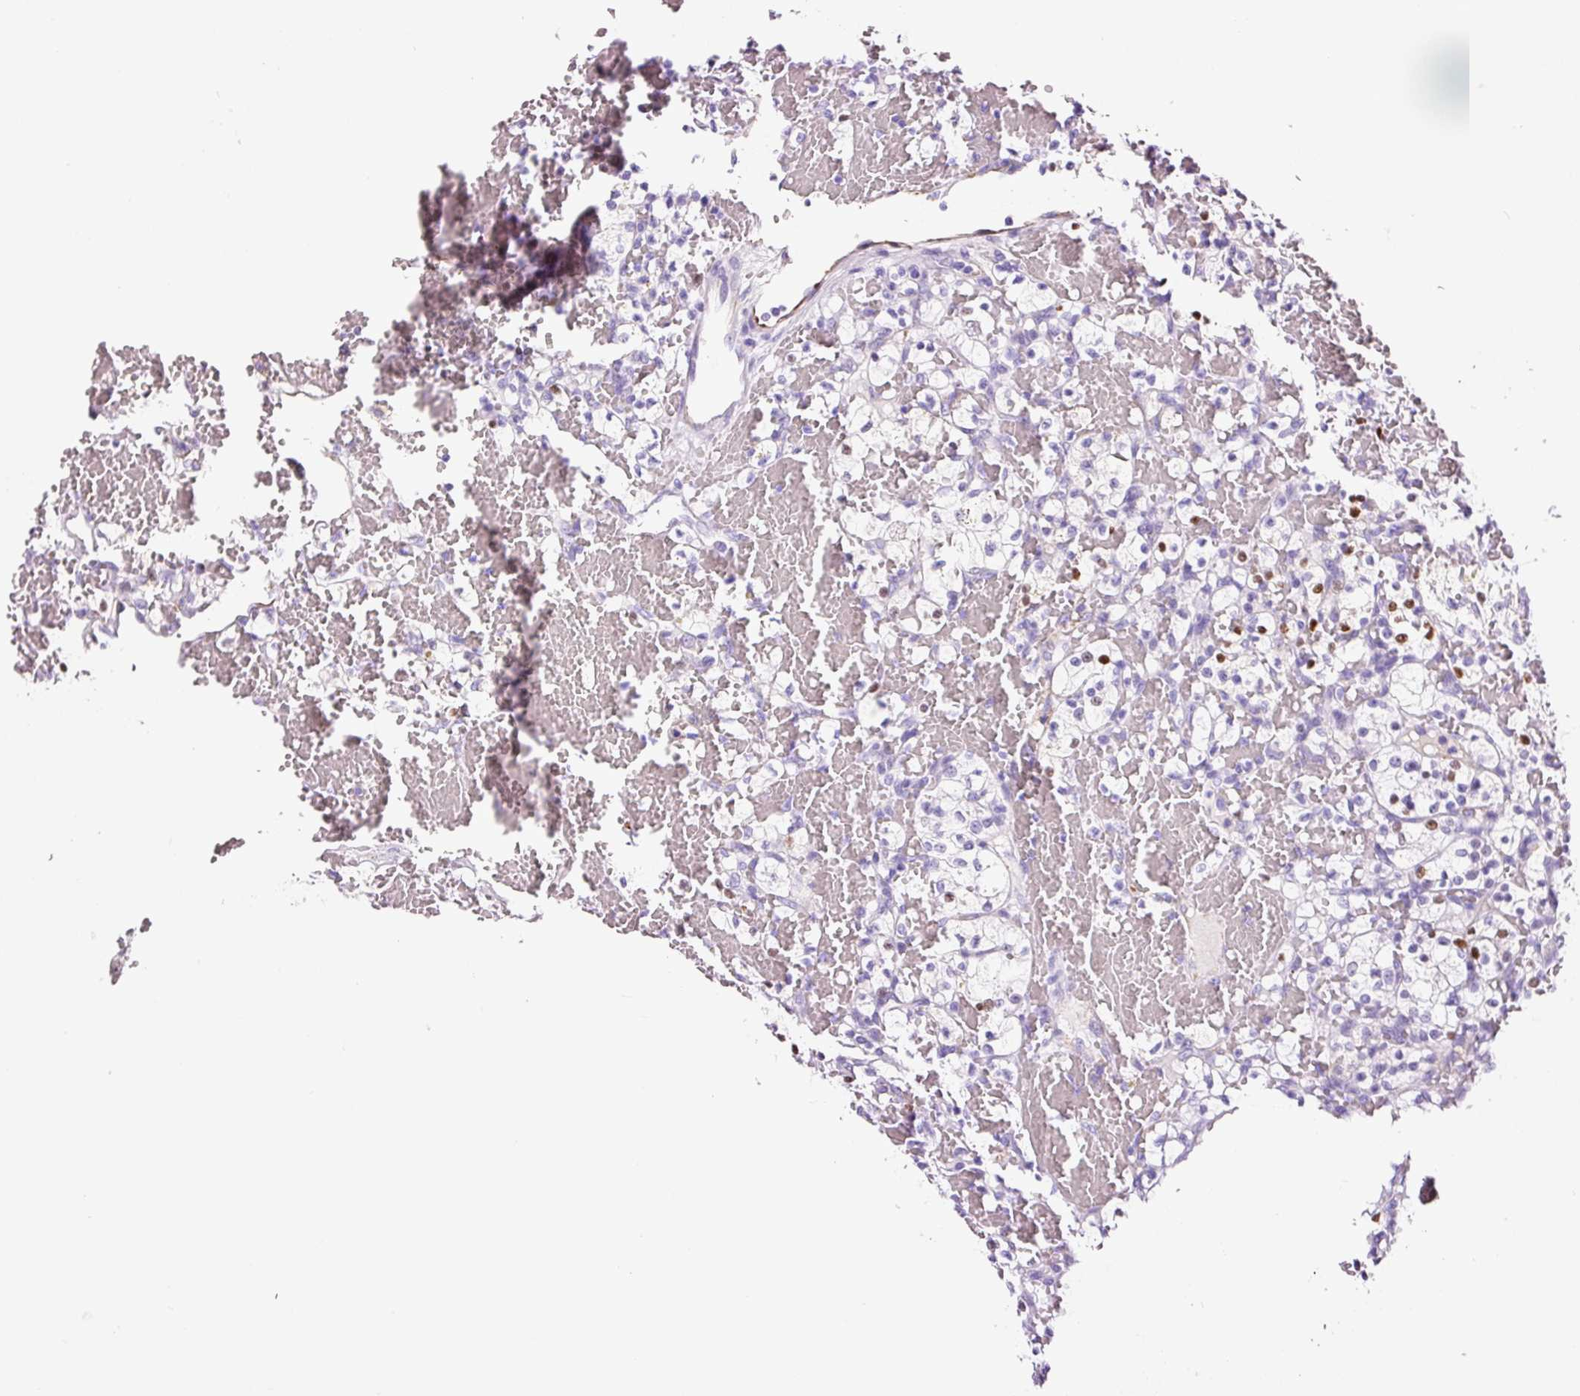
{"staining": {"intensity": "negative", "quantity": "none", "location": "none"}, "tissue": "renal cancer", "cell_type": "Tumor cells", "image_type": "cancer", "snomed": [{"axis": "morphology", "description": "Adenocarcinoma, NOS"}, {"axis": "topography", "description": "Kidney"}], "caption": "The image exhibits no significant positivity in tumor cells of renal cancer (adenocarcinoma).", "gene": "ADSS1", "patient": {"sex": "female", "age": 60}}